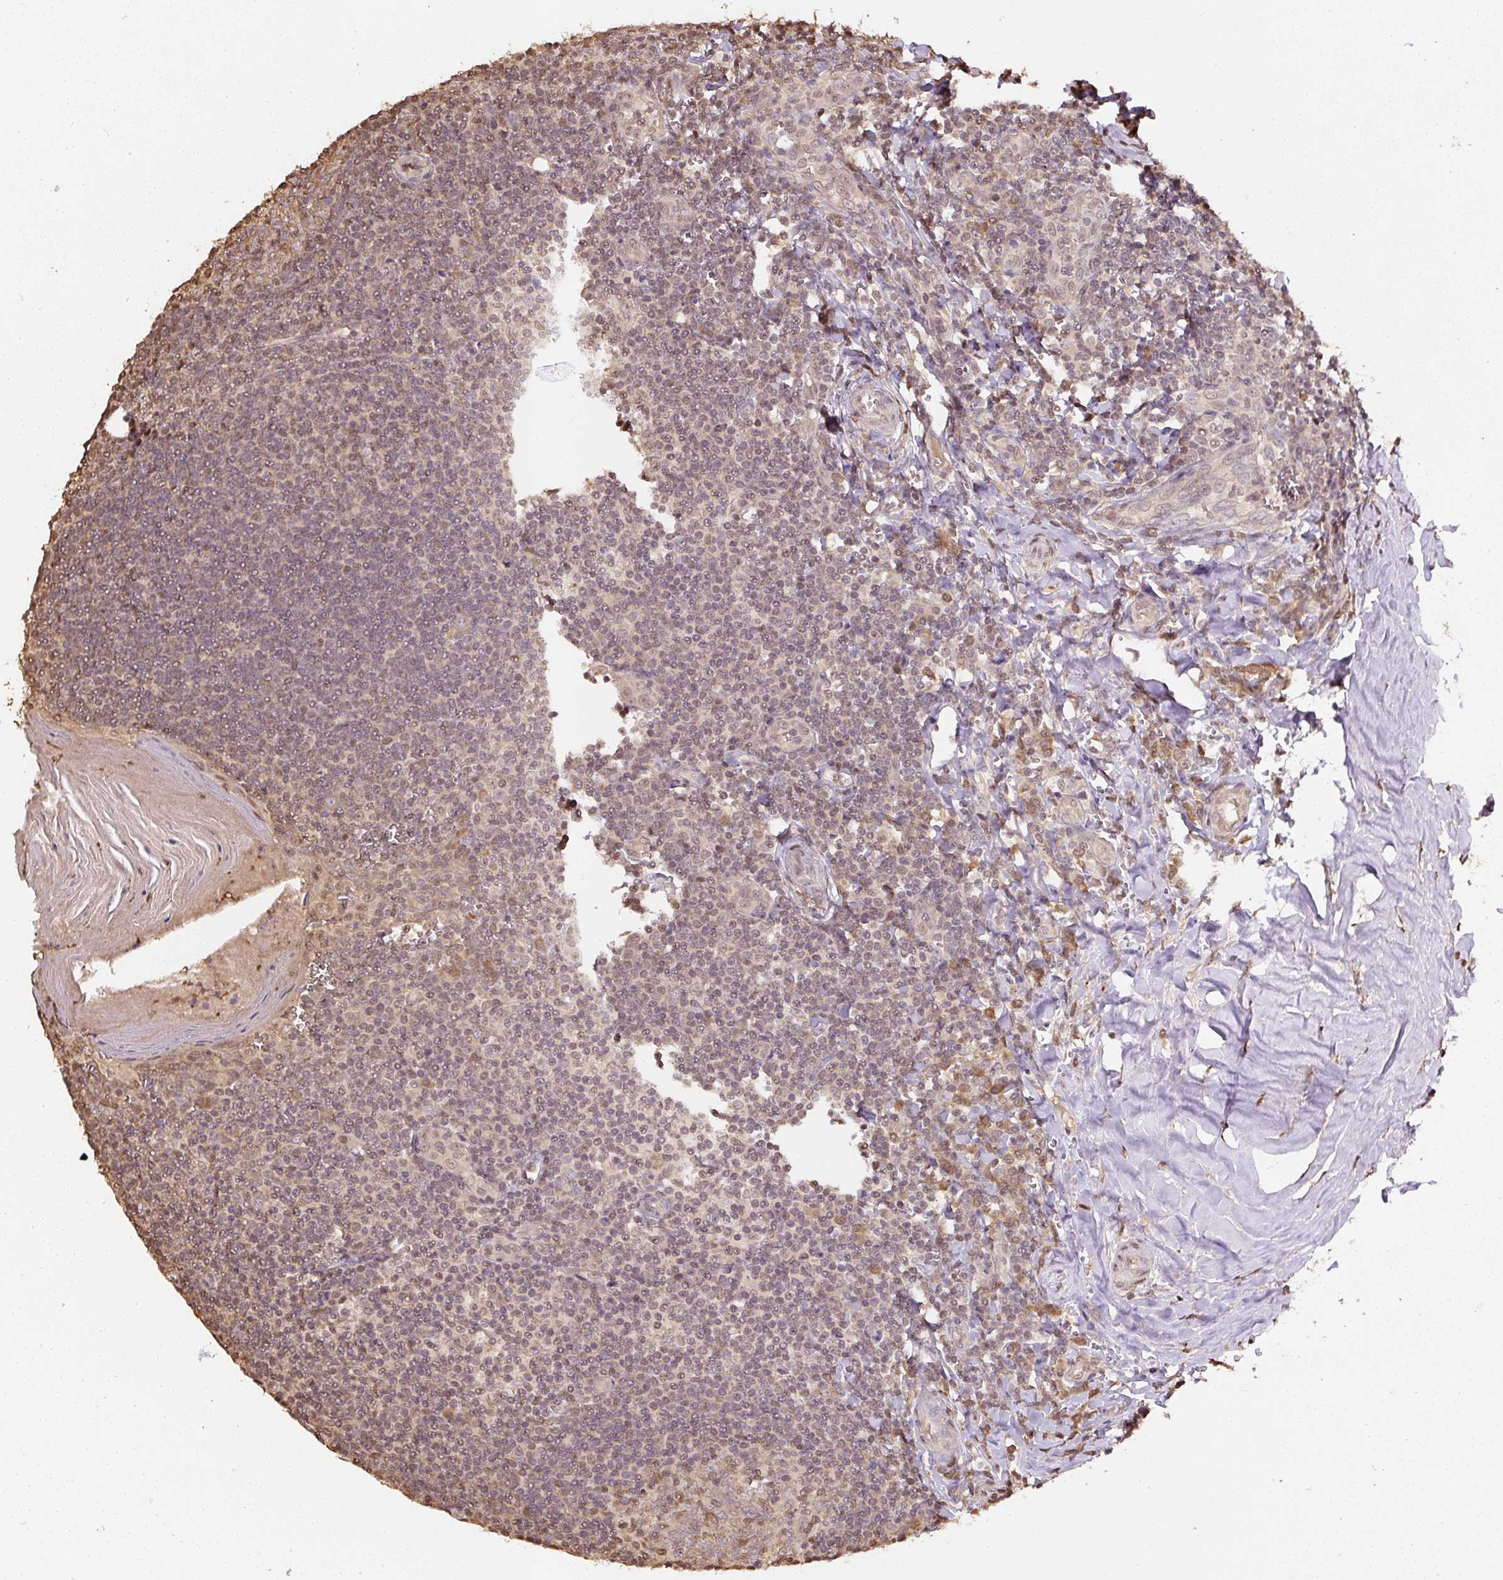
{"staining": {"intensity": "moderate", "quantity": "25%-75%", "location": "cytoplasmic/membranous,nuclear"}, "tissue": "tonsil", "cell_type": "Germinal center cells", "image_type": "normal", "snomed": [{"axis": "morphology", "description": "Normal tissue, NOS"}, {"axis": "topography", "description": "Tonsil"}], "caption": "An image of tonsil stained for a protein exhibits moderate cytoplasmic/membranous,nuclear brown staining in germinal center cells. (brown staining indicates protein expression, while blue staining denotes nuclei).", "gene": "TMEM170B", "patient": {"sex": "male", "age": 27}}